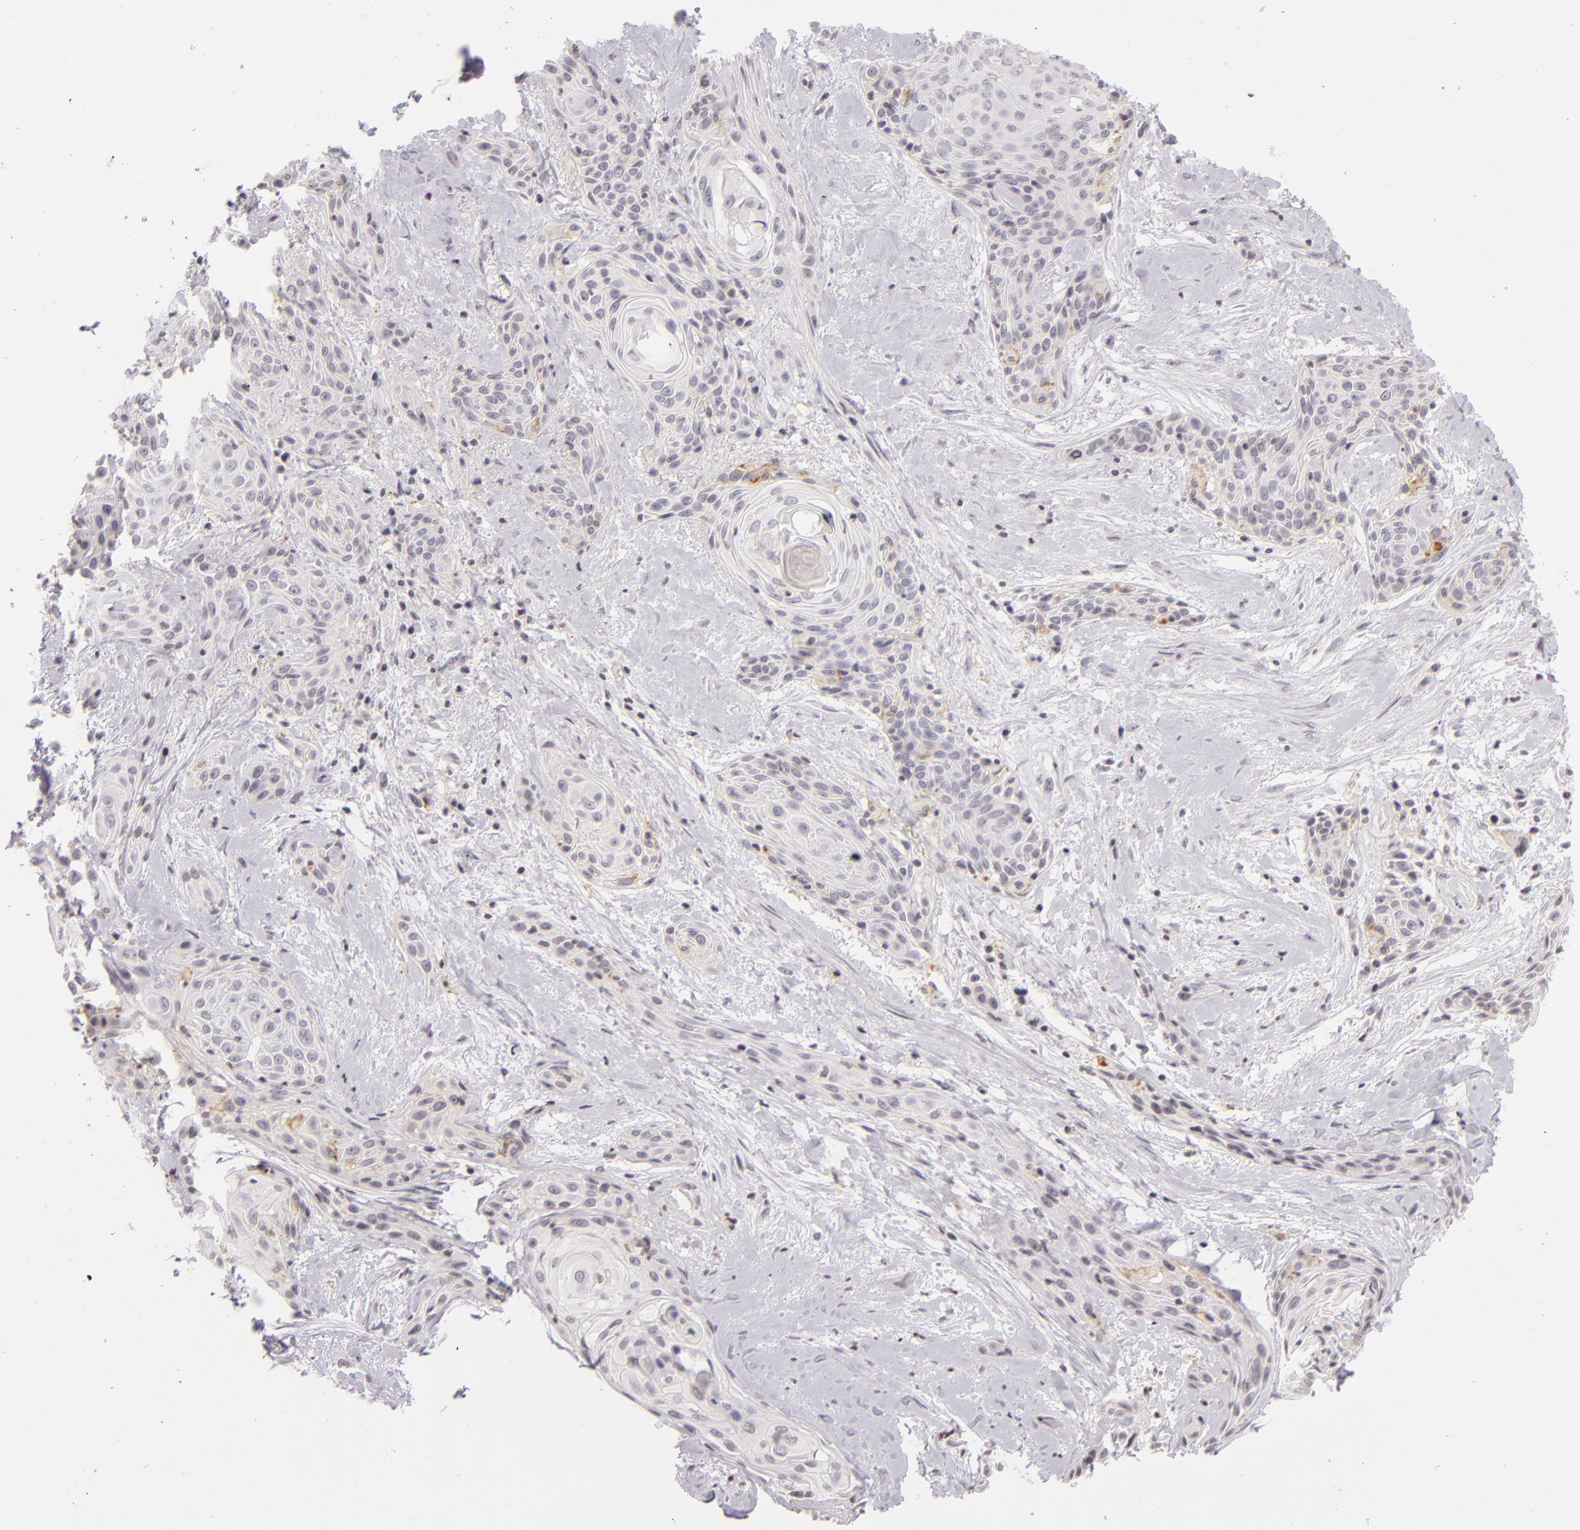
{"staining": {"intensity": "weak", "quantity": "25%-75%", "location": "cytoplasmic/membranous"}, "tissue": "skin cancer", "cell_type": "Tumor cells", "image_type": "cancer", "snomed": [{"axis": "morphology", "description": "Squamous cell carcinoma, NOS"}, {"axis": "topography", "description": "Skin"}, {"axis": "topography", "description": "Anal"}], "caption": "Protein staining by immunohistochemistry exhibits weak cytoplasmic/membranous positivity in about 25%-75% of tumor cells in skin cancer.", "gene": "CD40", "patient": {"sex": "male", "age": 64}}